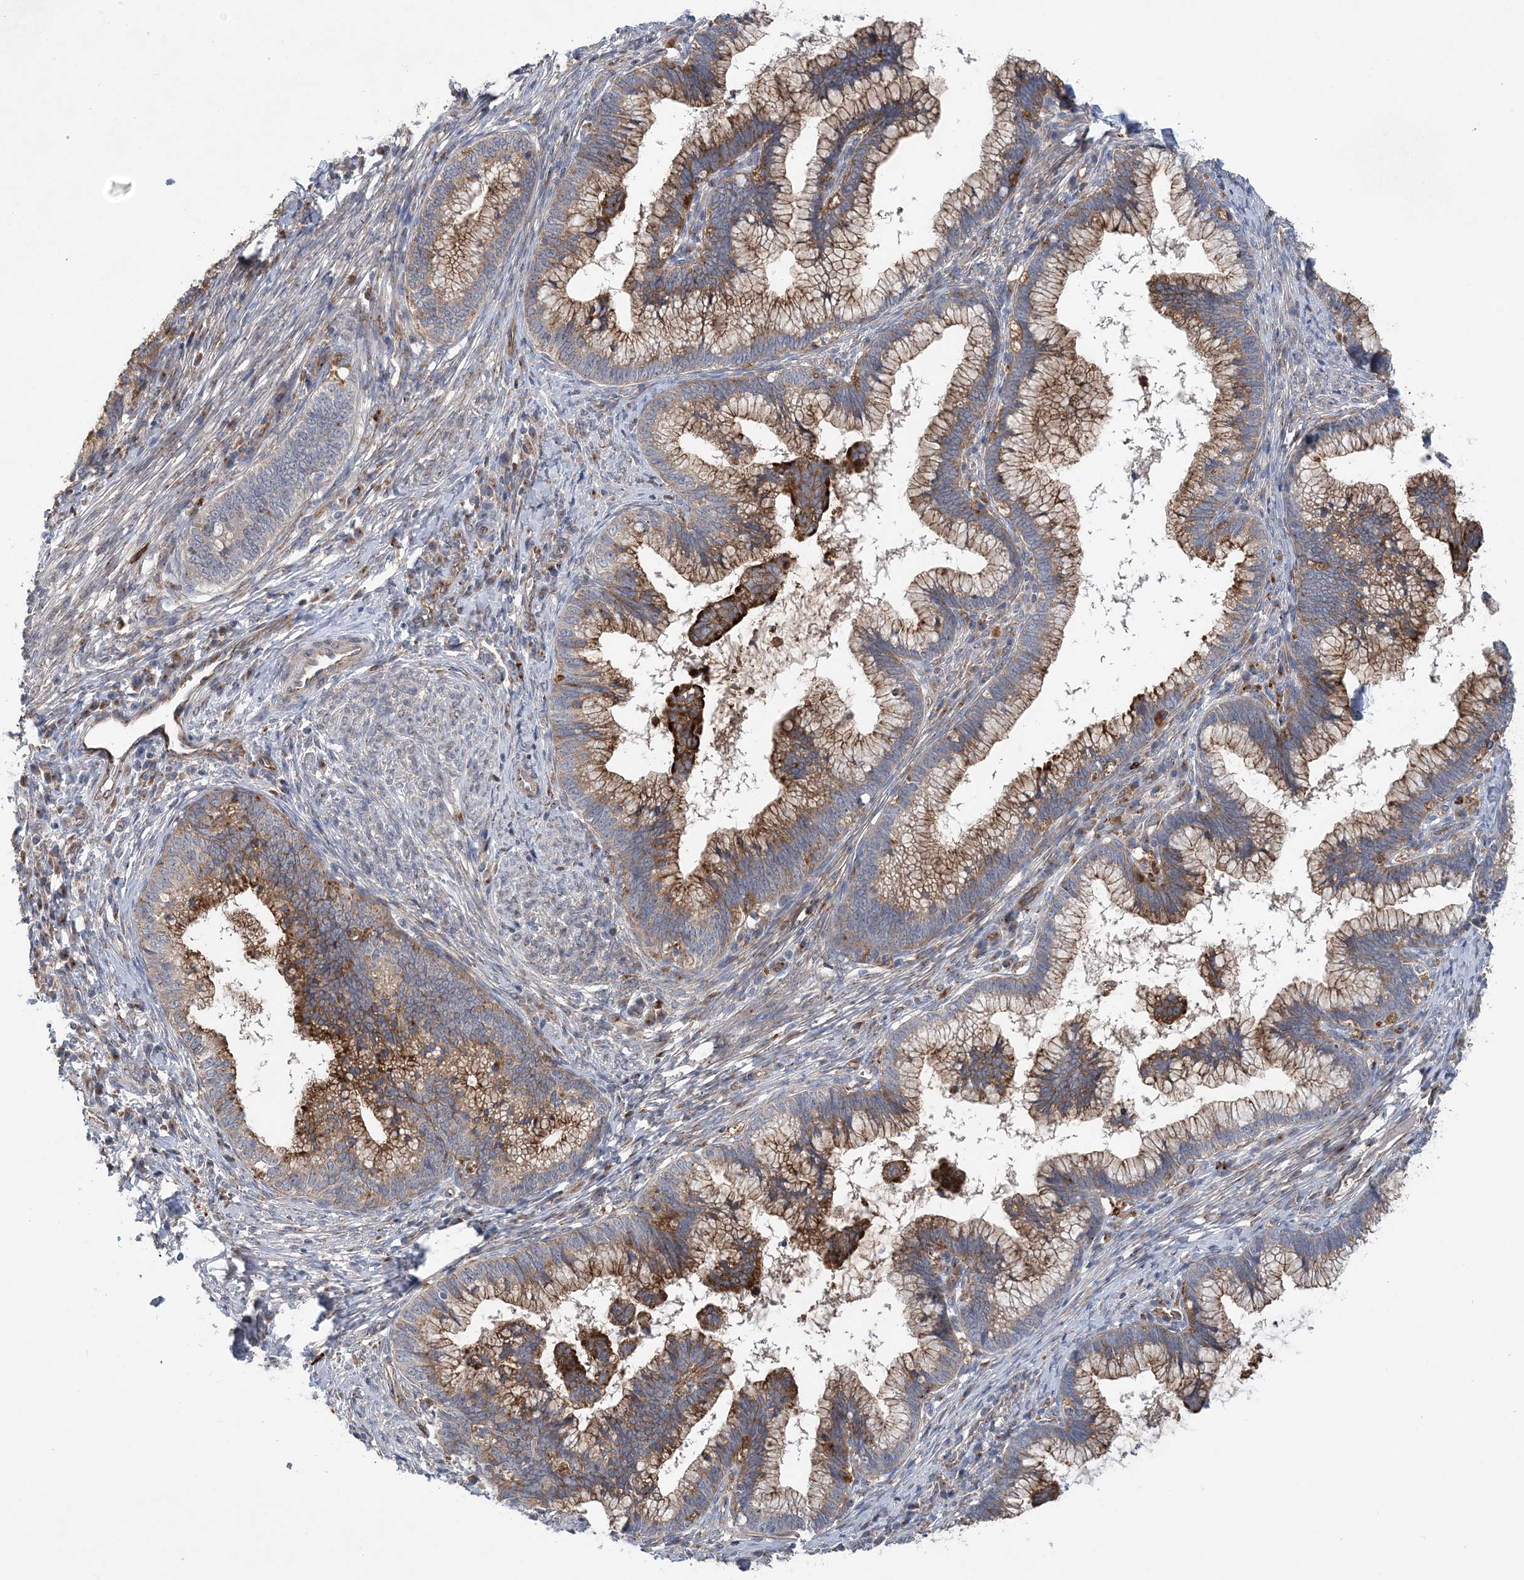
{"staining": {"intensity": "moderate", "quantity": ">75%", "location": "cytoplasmic/membranous"}, "tissue": "cervical cancer", "cell_type": "Tumor cells", "image_type": "cancer", "snomed": [{"axis": "morphology", "description": "Adenocarcinoma, NOS"}, {"axis": "topography", "description": "Cervix"}], "caption": "Immunohistochemical staining of human adenocarcinoma (cervical) demonstrates medium levels of moderate cytoplasmic/membranous protein staining in approximately >75% of tumor cells.", "gene": "PTTG1IP", "patient": {"sex": "female", "age": 36}}